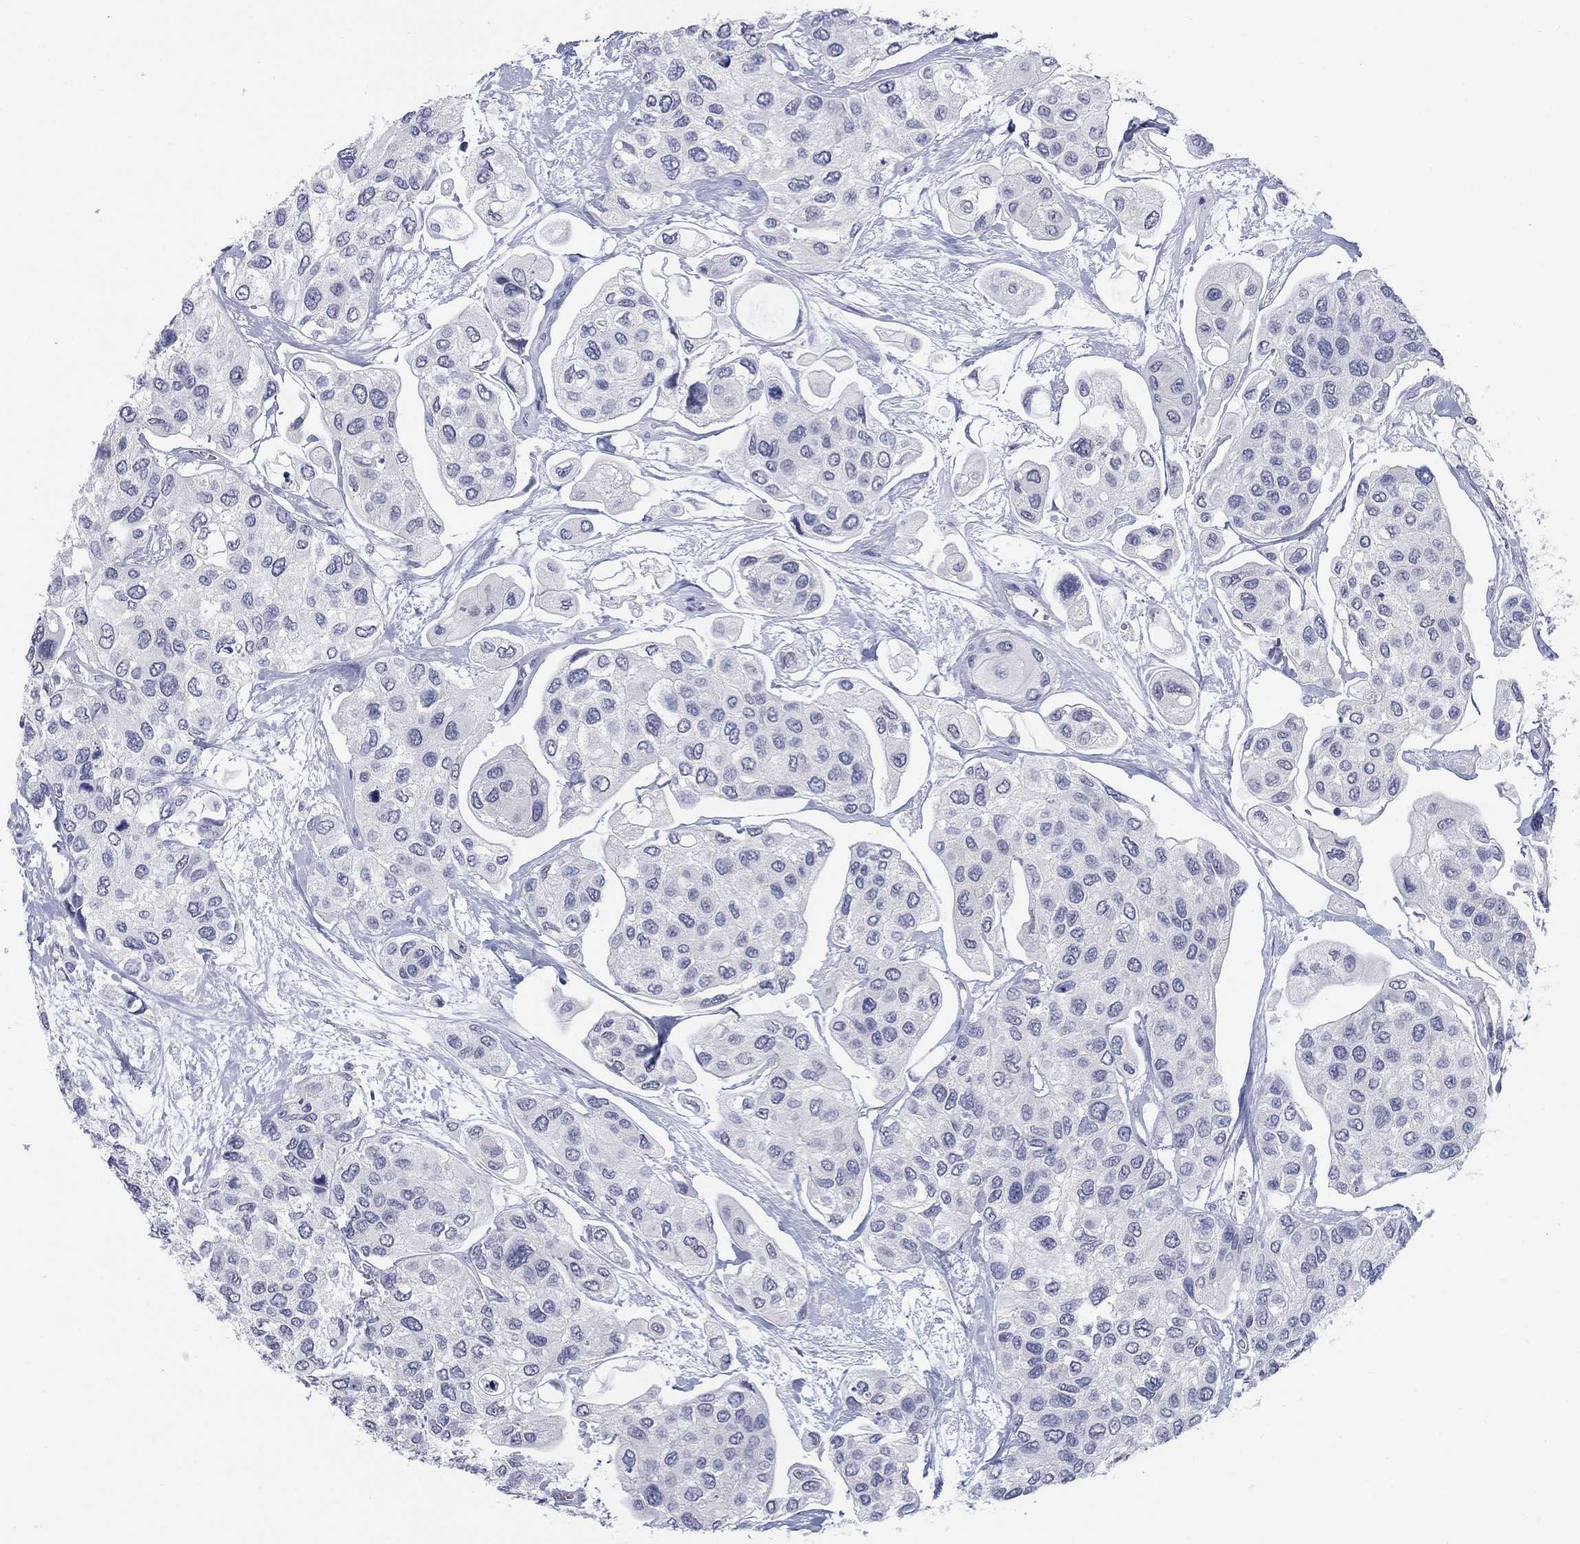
{"staining": {"intensity": "negative", "quantity": "none", "location": "none"}, "tissue": "urothelial cancer", "cell_type": "Tumor cells", "image_type": "cancer", "snomed": [{"axis": "morphology", "description": "Urothelial carcinoma, High grade"}, {"axis": "topography", "description": "Urinary bladder"}], "caption": "This is an IHC image of human urothelial cancer. There is no staining in tumor cells.", "gene": "ATP6V1G2", "patient": {"sex": "male", "age": 77}}